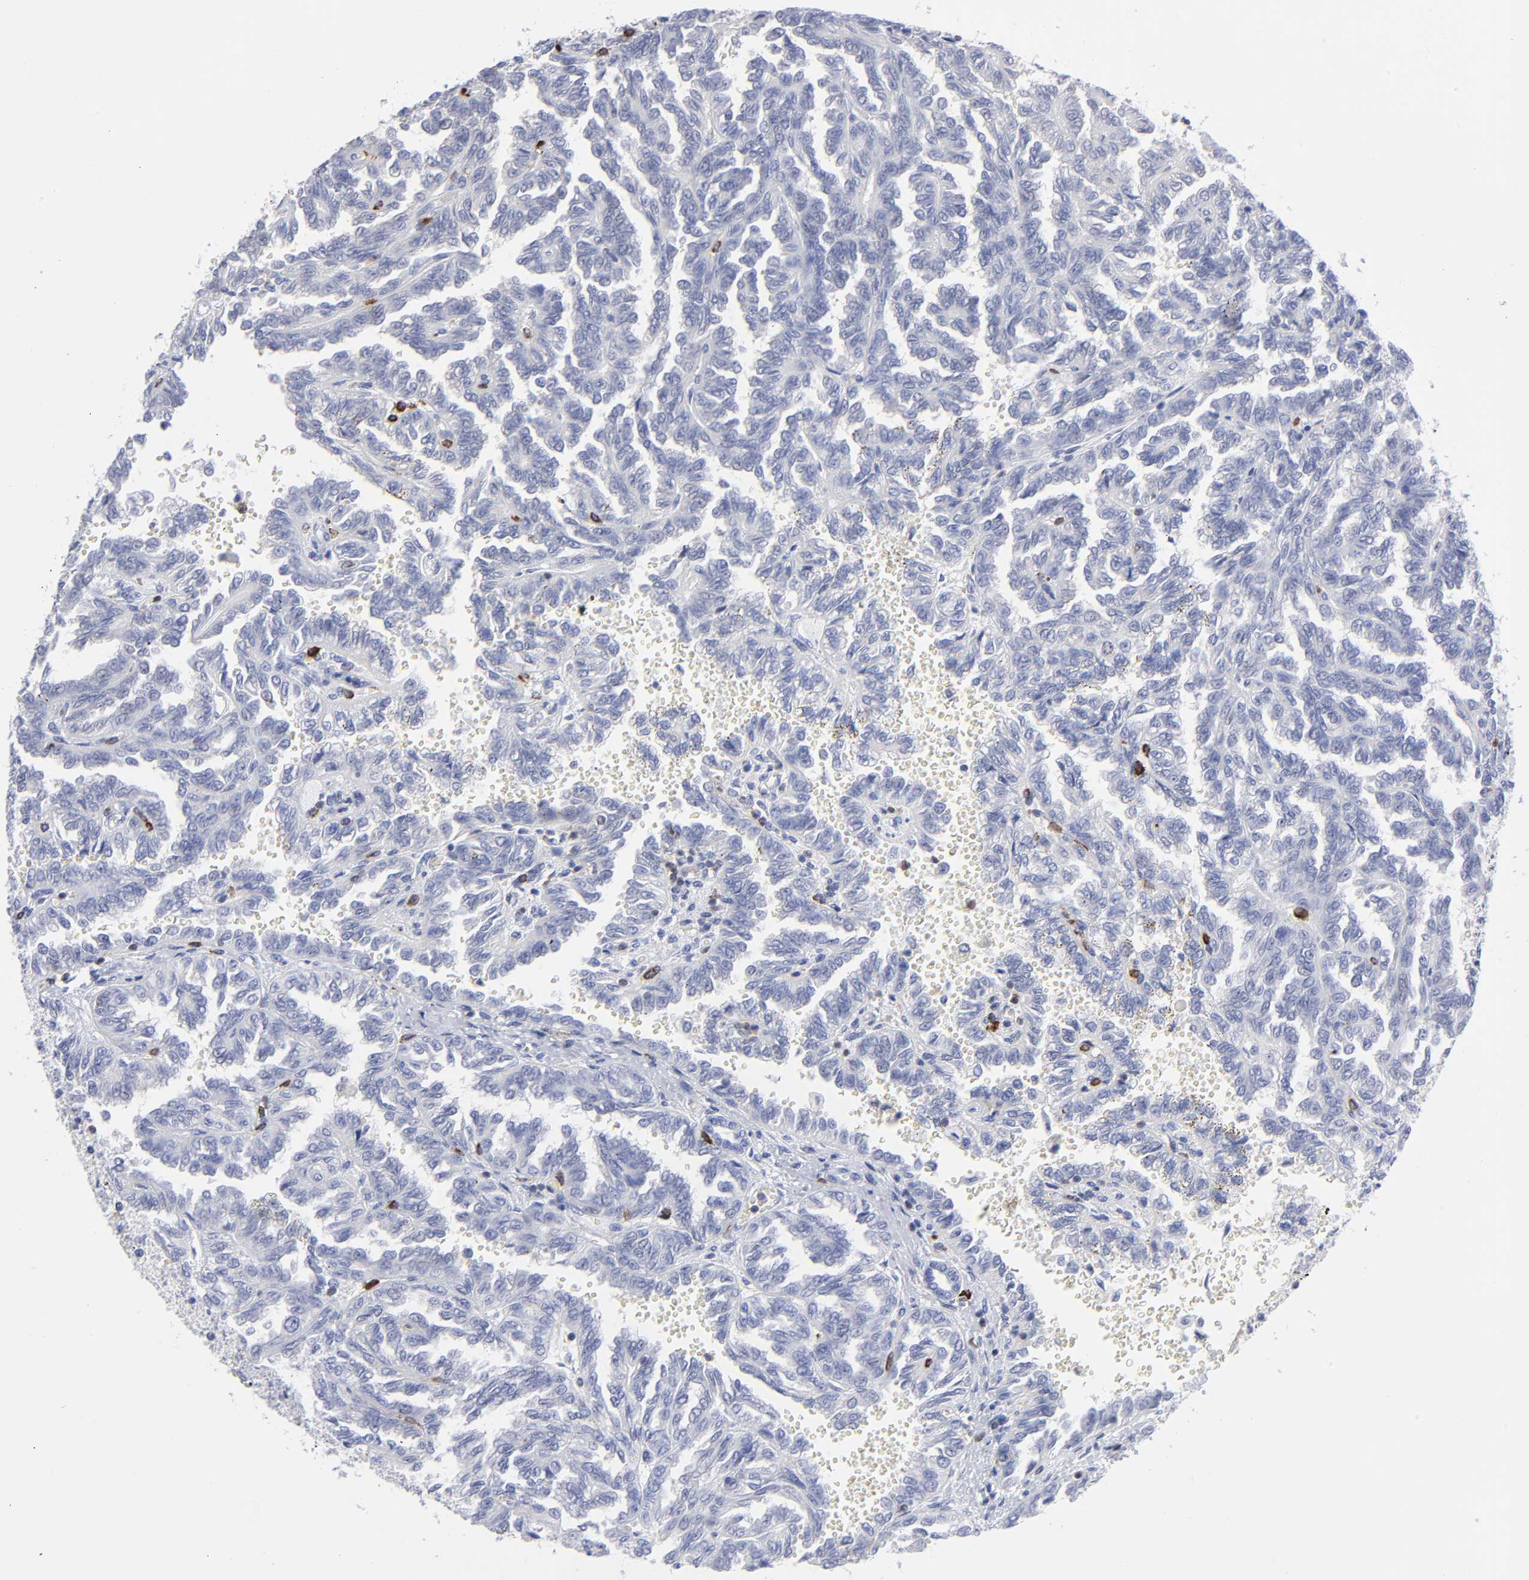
{"staining": {"intensity": "negative", "quantity": "none", "location": "none"}, "tissue": "renal cancer", "cell_type": "Tumor cells", "image_type": "cancer", "snomed": [{"axis": "morphology", "description": "Inflammation, NOS"}, {"axis": "morphology", "description": "Adenocarcinoma, NOS"}, {"axis": "topography", "description": "Kidney"}], "caption": "Immunohistochemistry of adenocarcinoma (renal) displays no expression in tumor cells.", "gene": "TBXT", "patient": {"sex": "male", "age": 68}}